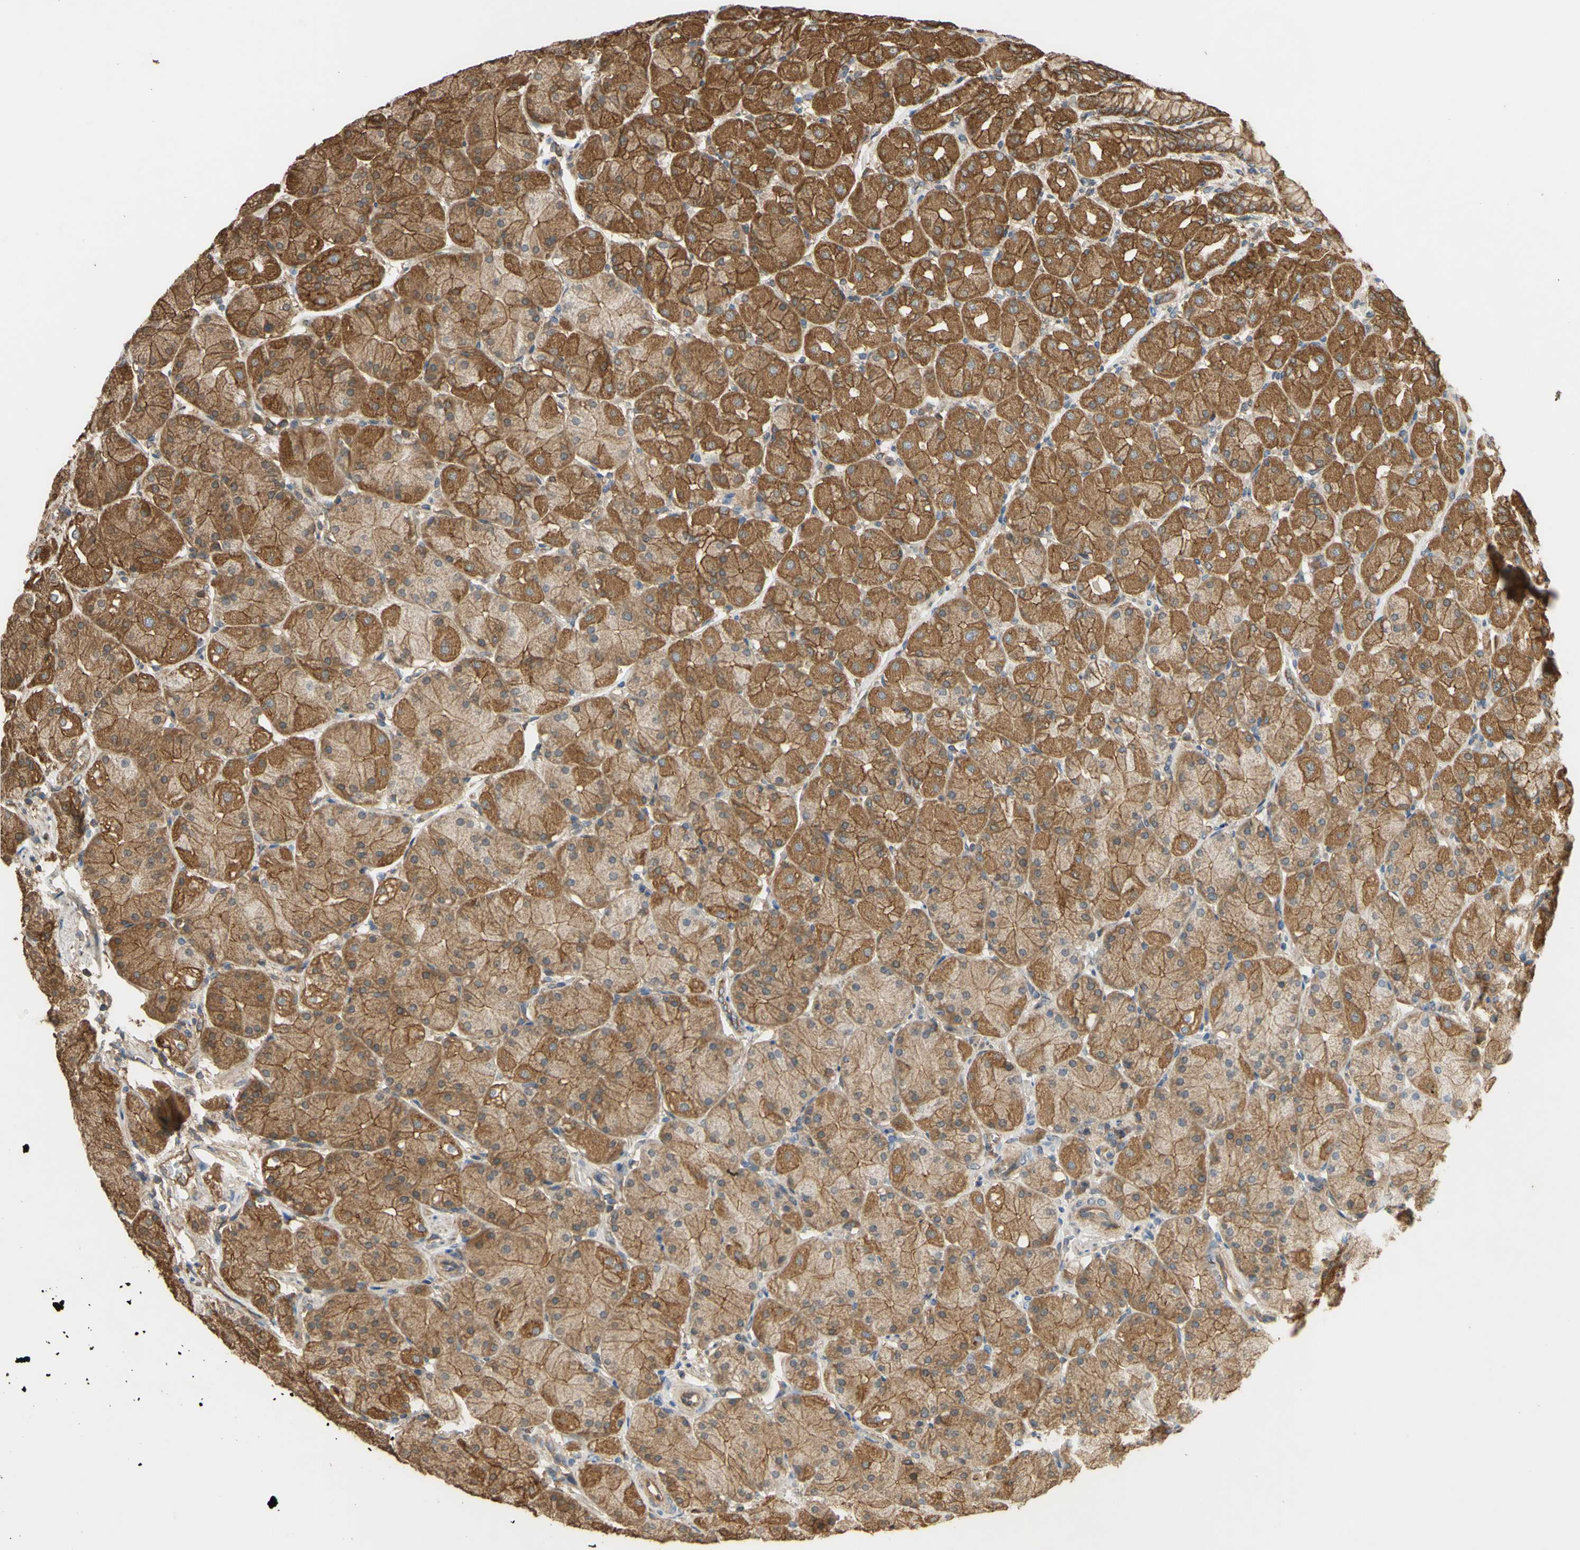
{"staining": {"intensity": "moderate", "quantity": ">75%", "location": "cytoplasmic/membranous"}, "tissue": "stomach", "cell_type": "Glandular cells", "image_type": "normal", "snomed": [{"axis": "morphology", "description": "Normal tissue, NOS"}, {"axis": "topography", "description": "Stomach, upper"}], "caption": "Immunohistochemistry of benign human stomach displays medium levels of moderate cytoplasmic/membranous staining in approximately >75% of glandular cells.", "gene": "CTTN", "patient": {"sex": "female", "age": 56}}